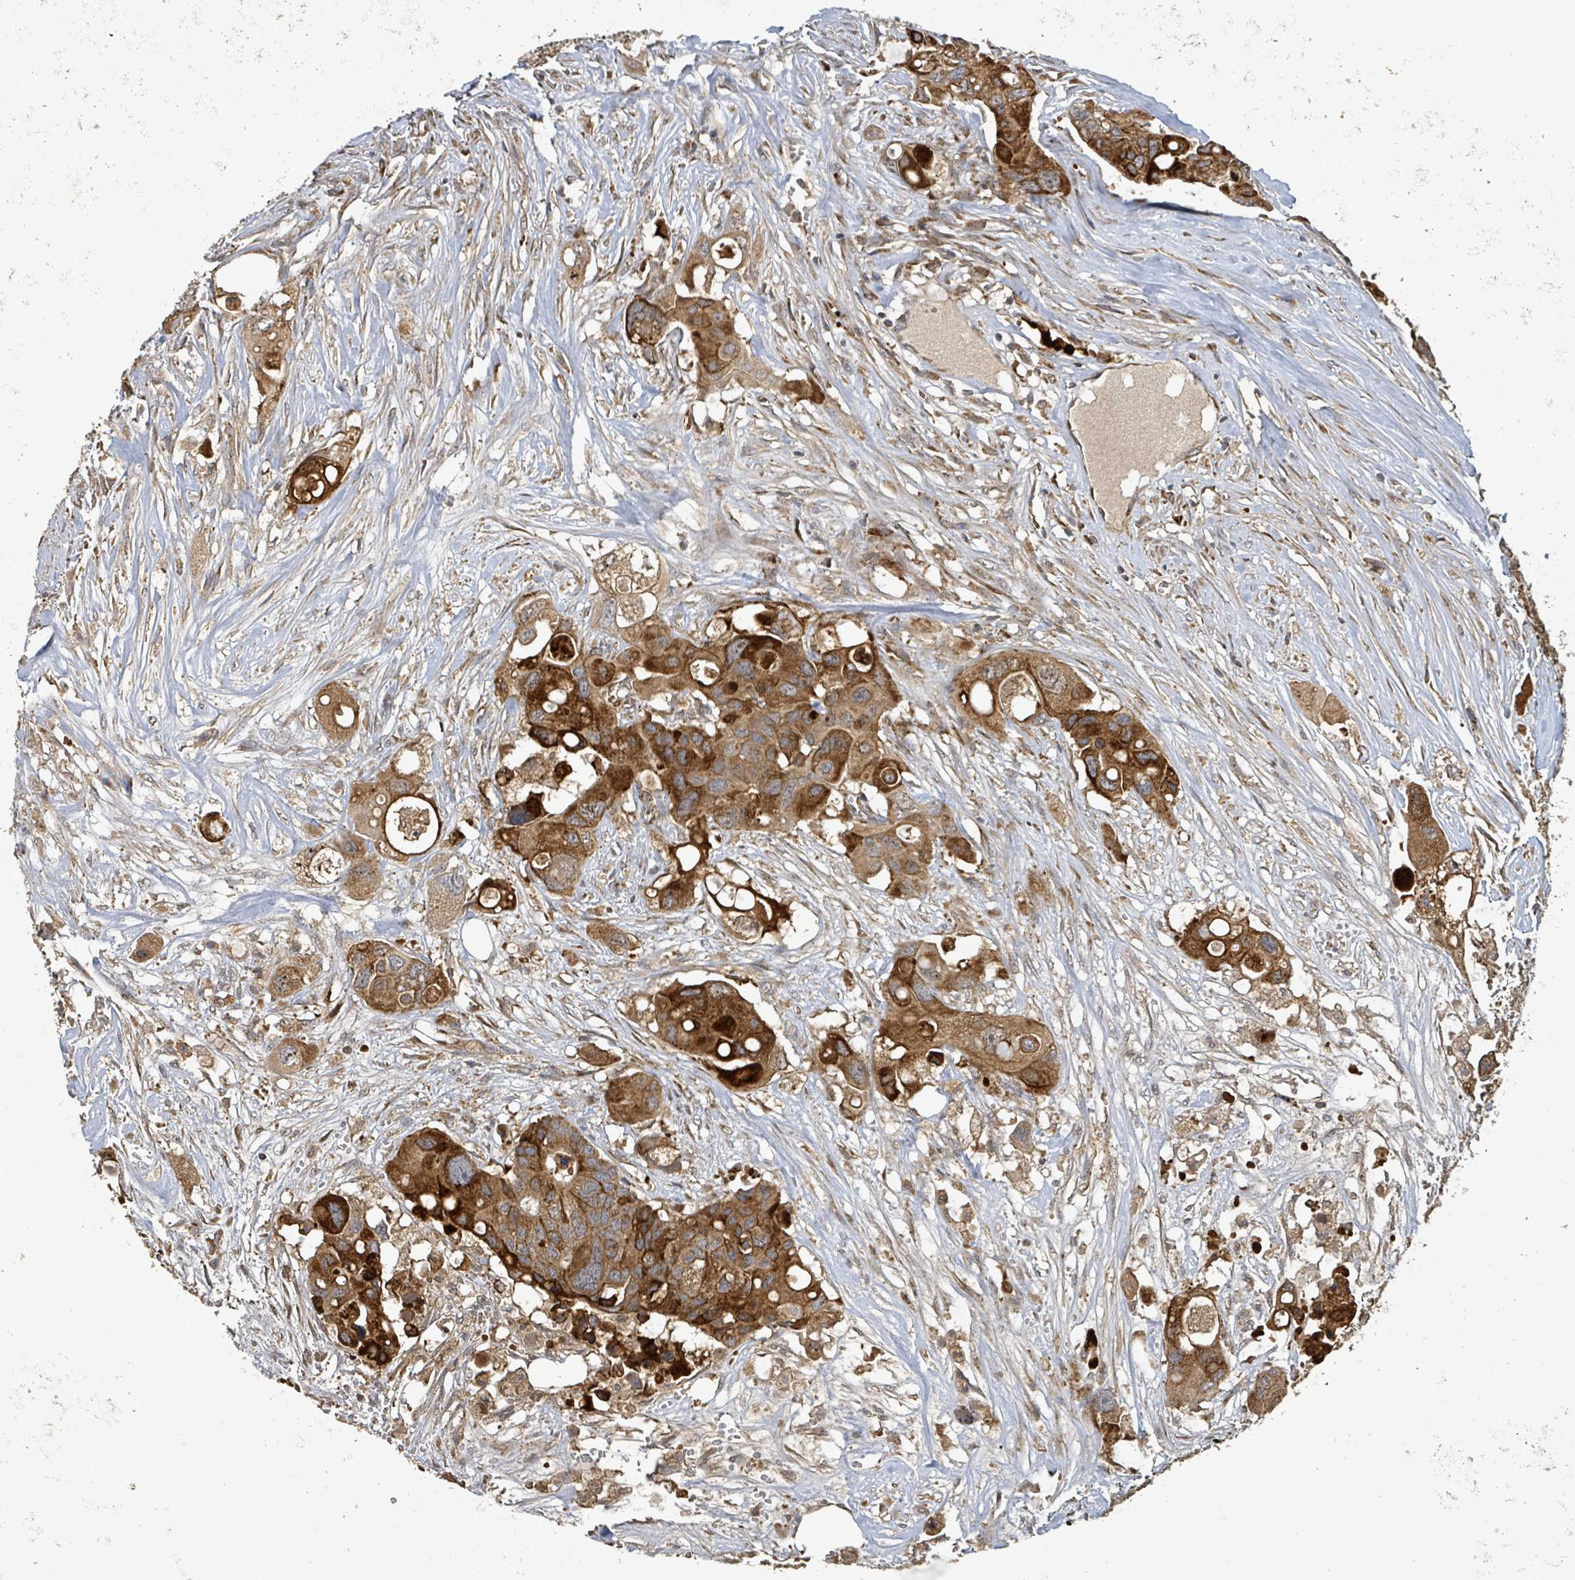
{"staining": {"intensity": "strong", "quantity": ">75%", "location": "cytoplasmic/membranous"}, "tissue": "colorectal cancer", "cell_type": "Tumor cells", "image_type": "cancer", "snomed": [{"axis": "morphology", "description": "Adenocarcinoma, NOS"}, {"axis": "topography", "description": "Colon"}], "caption": "Strong cytoplasmic/membranous positivity for a protein is seen in about >75% of tumor cells of colorectal cancer using immunohistochemistry.", "gene": "STARD4", "patient": {"sex": "male", "age": 77}}